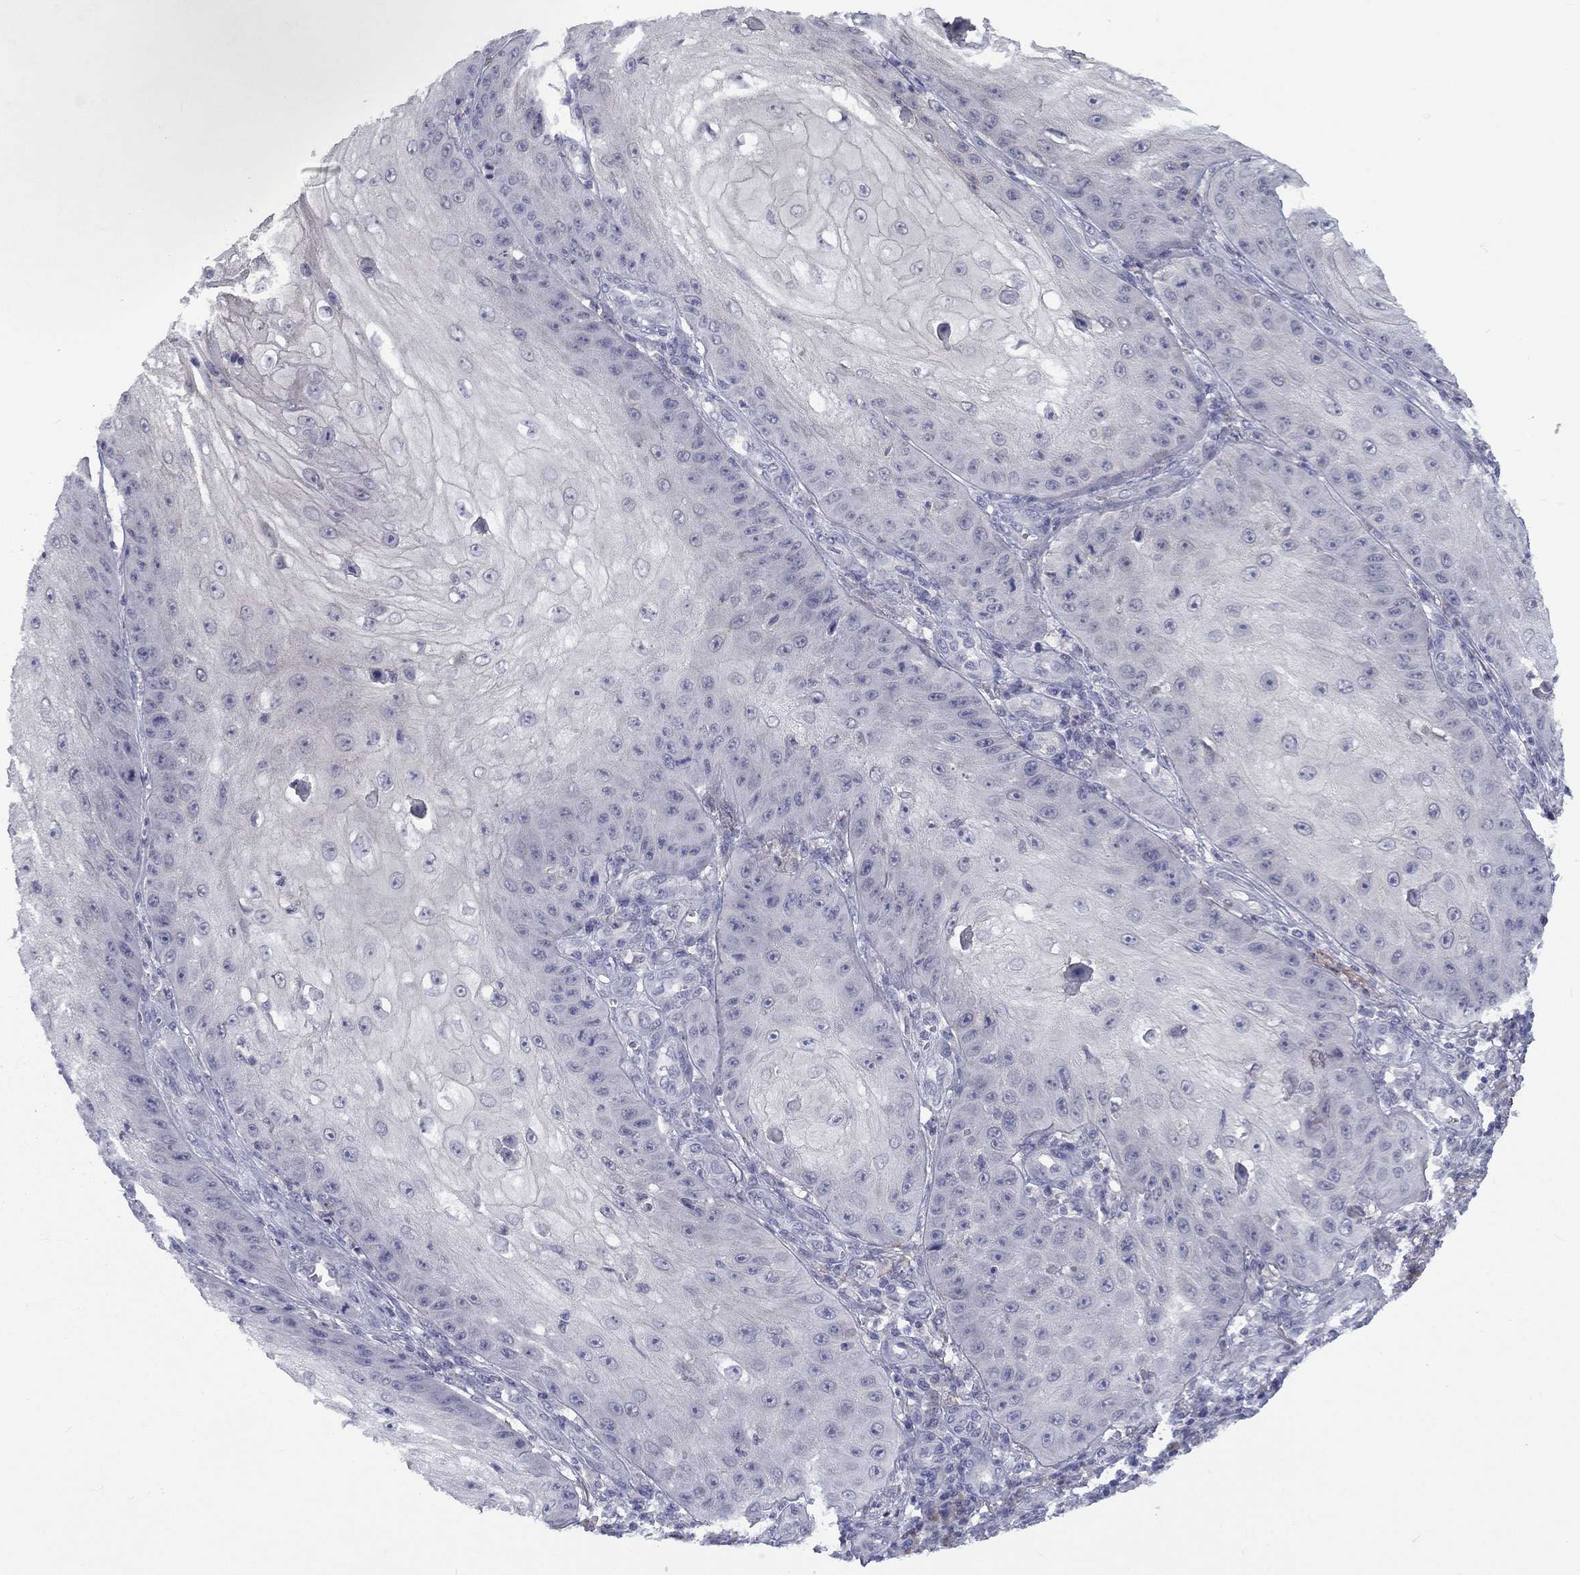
{"staining": {"intensity": "negative", "quantity": "none", "location": "none"}, "tissue": "skin cancer", "cell_type": "Tumor cells", "image_type": "cancer", "snomed": [{"axis": "morphology", "description": "Squamous cell carcinoma, NOS"}, {"axis": "topography", "description": "Skin"}], "caption": "The immunohistochemistry (IHC) histopathology image has no significant expression in tumor cells of squamous cell carcinoma (skin) tissue.", "gene": "CACNA1A", "patient": {"sex": "male", "age": 70}}